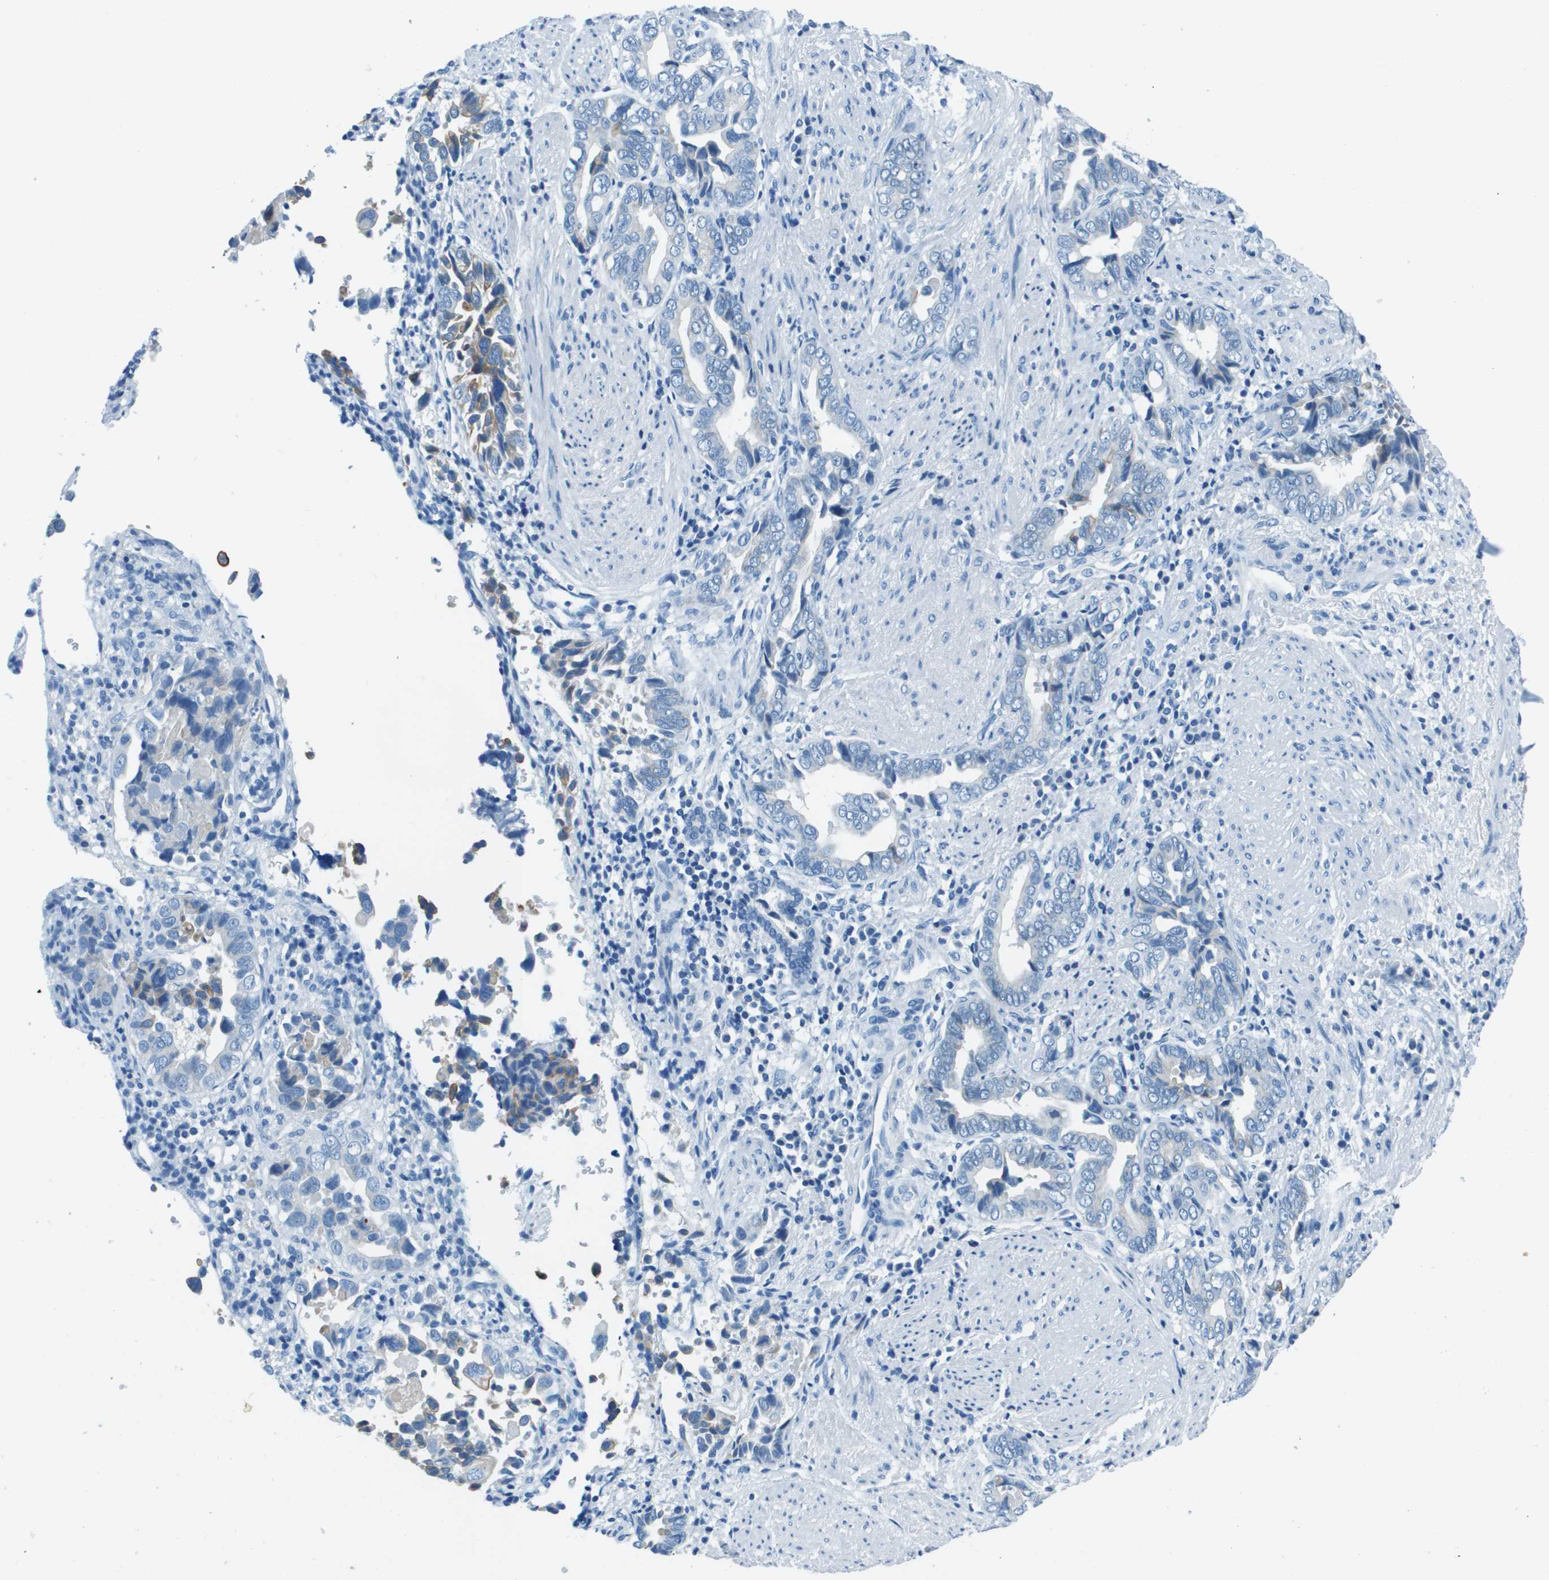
{"staining": {"intensity": "negative", "quantity": "none", "location": "none"}, "tissue": "liver cancer", "cell_type": "Tumor cells", "image_type": "cancer", "snomed": [{"axis": "morphology", "description": "Cholangiocarcinoma"}, {"axis": "topography", "description": "Liver"}], "caption": "Immunohistochemistry (IHC) of human cholangiocarcinoma (liver) reveals no positivity in tumor cells.", "gene": "SLC16A10", "patient": {"sex": "female", "age": 79}}